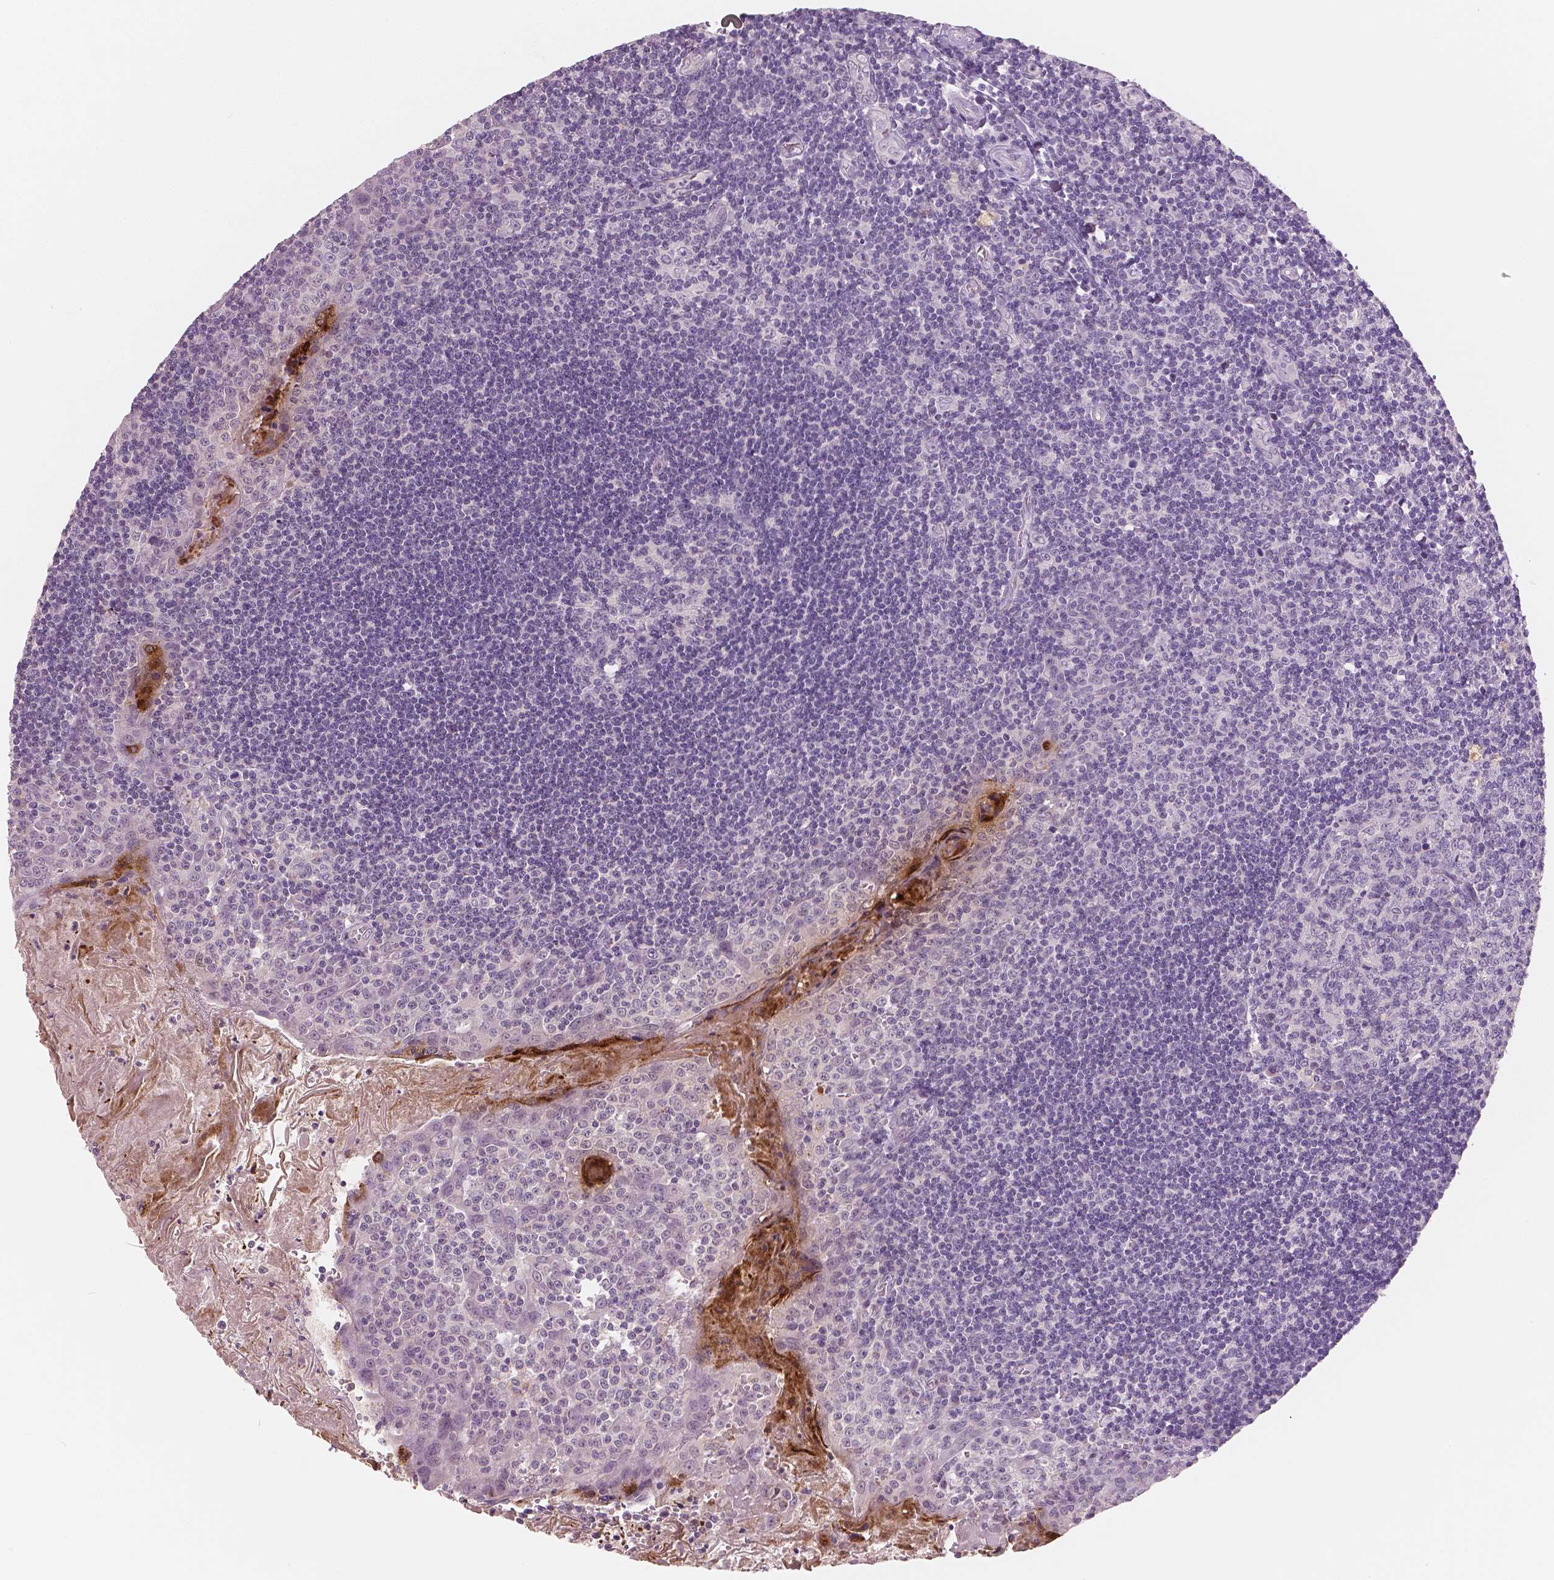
{"staining": {"intensity": "negative", "quantity": "none", "location": "none"}, "tissue": "tonsil", "cell_type": "Germinal center cells", "image_type": "normal", "snomed": [{"axis": "morphology", "description": "Normal tissue, NOS"}, {"axis": "morphology", "description": "Inflammation, NOS"}, {"axis": "topography", "description": "Tonsil"}], "caption": "This histopathology image is of unremarkable tonsil stained with immunohistochemistry (IHC) to label a protein in brown with the nuclei are counter-stained blue. There is no staining in germinal center cells. (DAB (3,3'-diaminobenzidine) IHC visualized using brightfield microscopy, high magnification).", "gene": "RNASE7", "patient": {"sex": "female", "age": 31}}